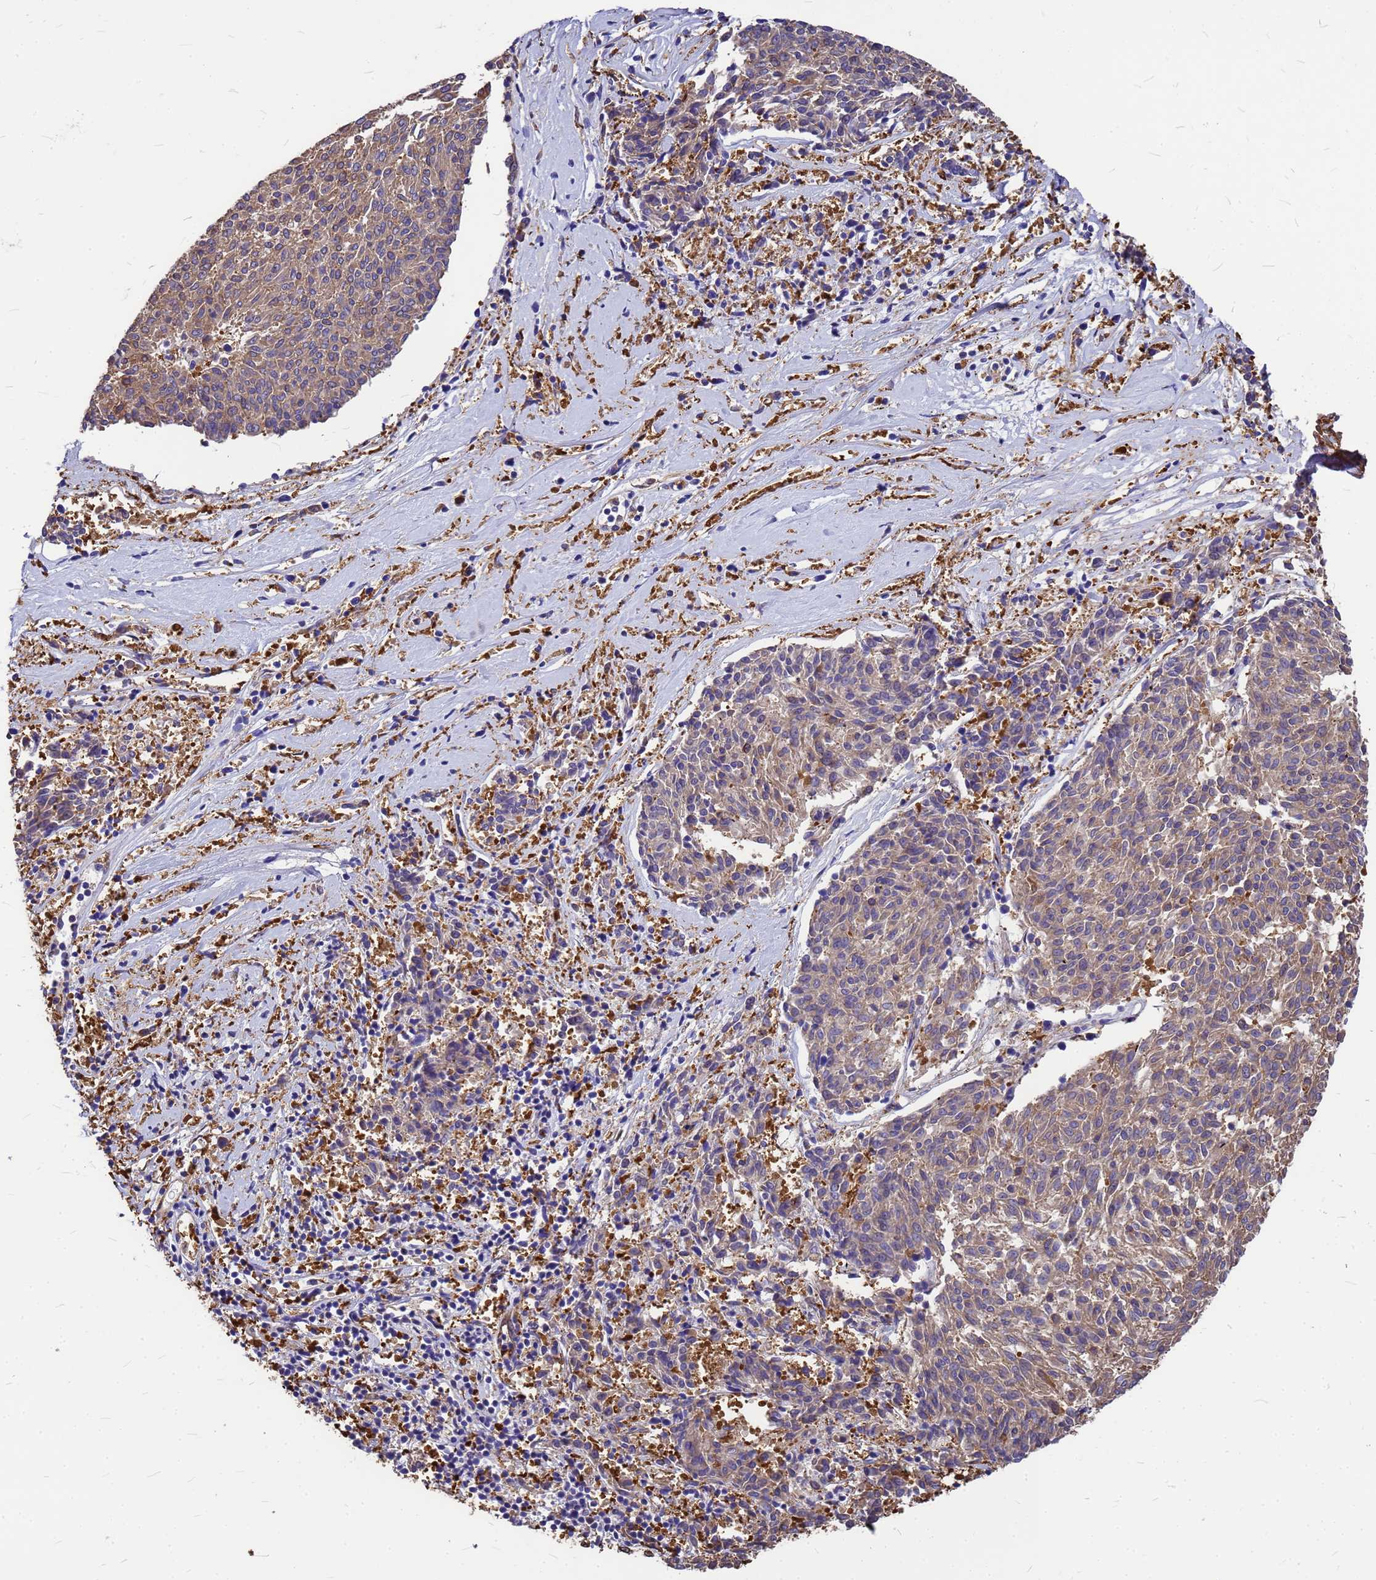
{"staining": {"intensity": "moderate", "quantity": "25%-75%", "location": "cytoplasmic/membranous"}, "tissue": "melanoma", "cell_type": "Tumor cells", "image_type": "cancer", "snomed": [{"axis": "morphology", "description": "Malignant melanoma, NOS"}, {"axis": "topography", "description": "Skin"}], "caption": "Immunohistochemistry (IHC) histopathology image of human melanoma stained for a protein (brown), which displays medium levels of moderate cytoplasmic/membranous expression in approximately 25%-75% of tumor cells.", "gene": "GID4", "patient": {"sex": "female", "age": 72}}